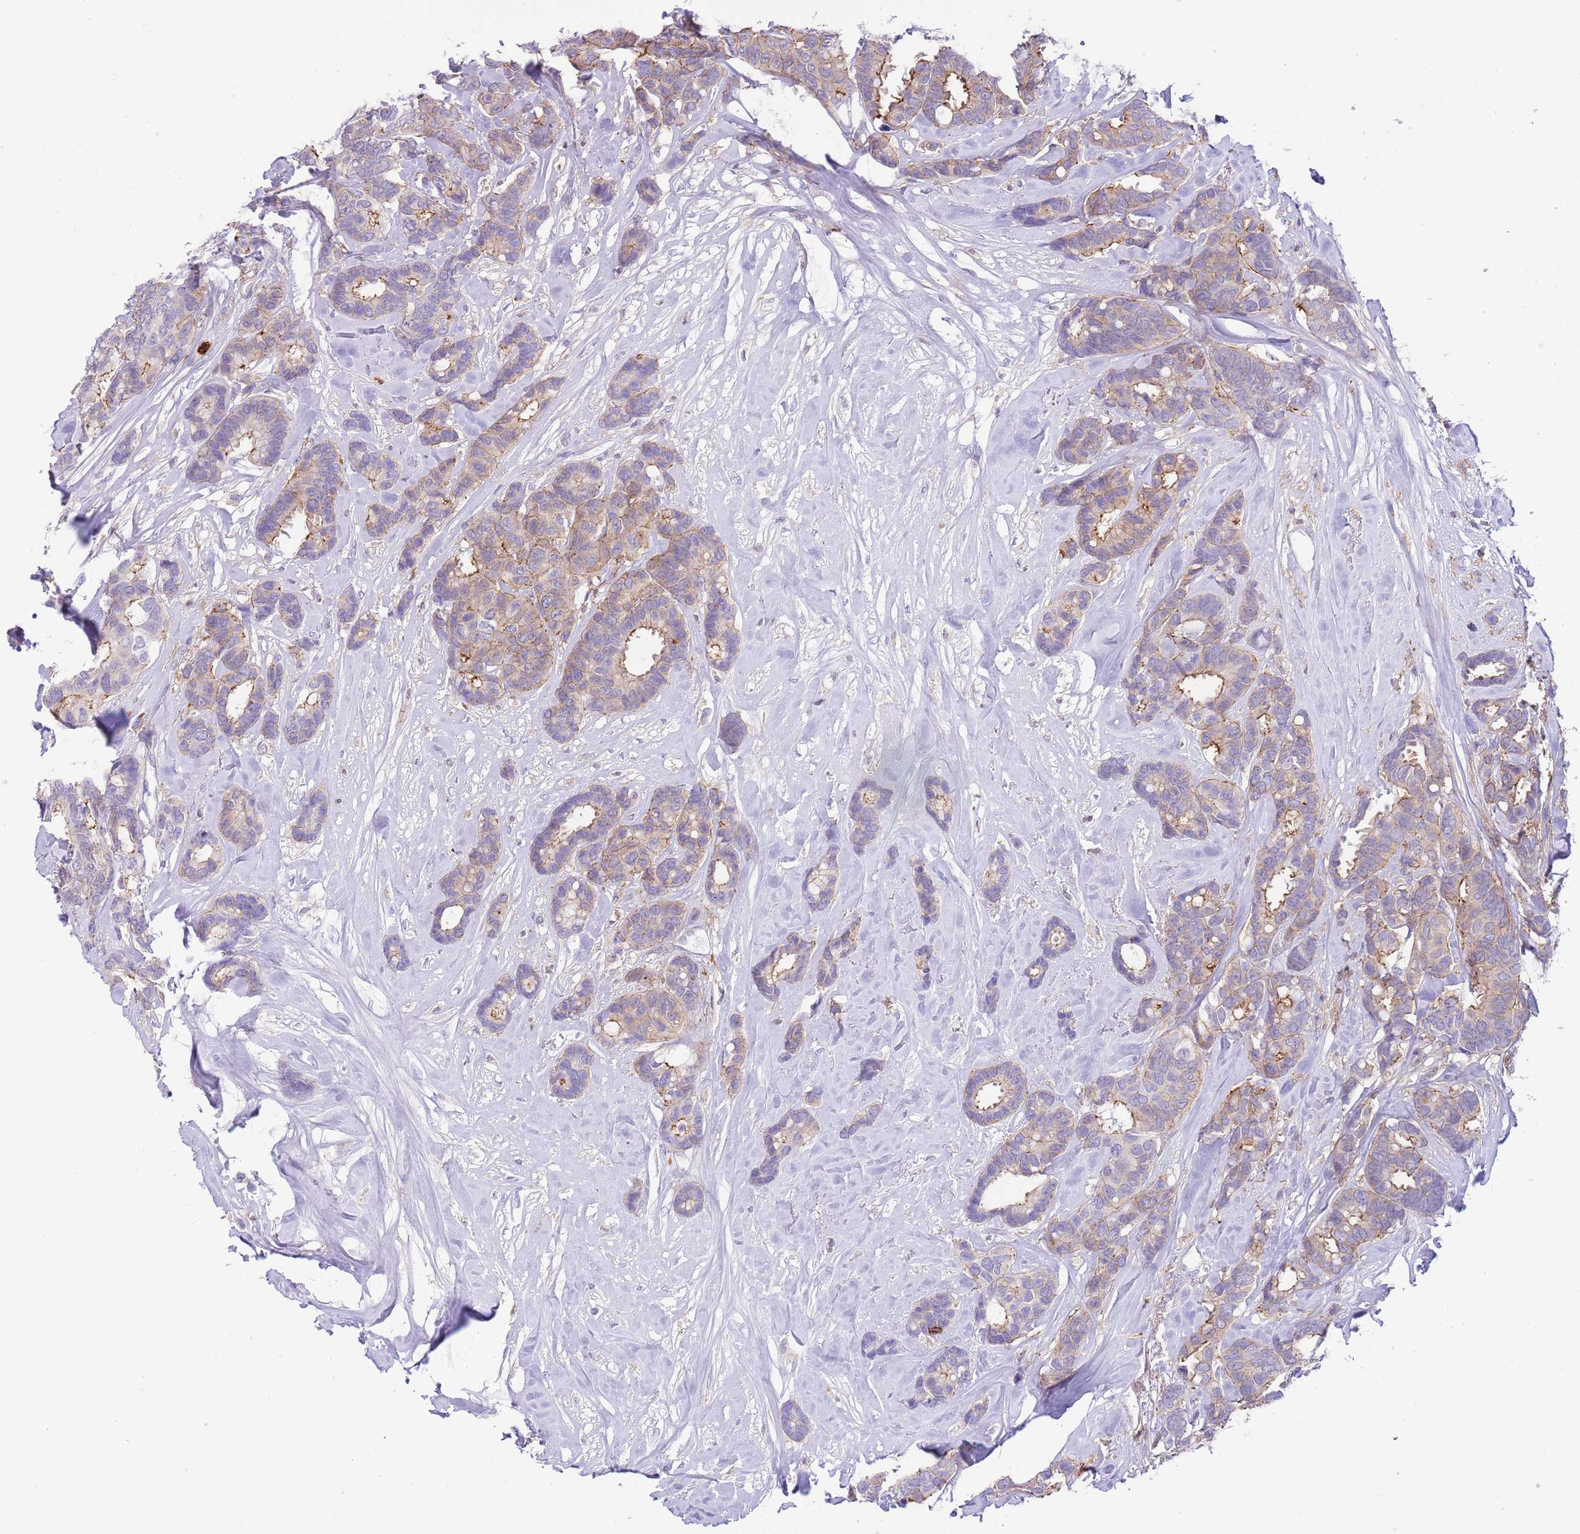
{"staining": {"intensity": "weak", "quantity": "25%-75%", "location": "cytoplasmic/membranous"}, "tissue": "breast cancer", "cell_type": "Tumor cells", "image_type": "cancer", "snomed": [{"axis": "morphology", "description": "Duct carcinoma"}, {"axis": "topography", "description": "Breast"}], "caption": "Protein staining of intraductal carcinoma (breast) tissue demonstrates weak cytoplasmic/membranous positivity in about 25%-75% of tumor cells.", "gene": "EFHD2", "patient": {"sex": "female", "age": 87}}